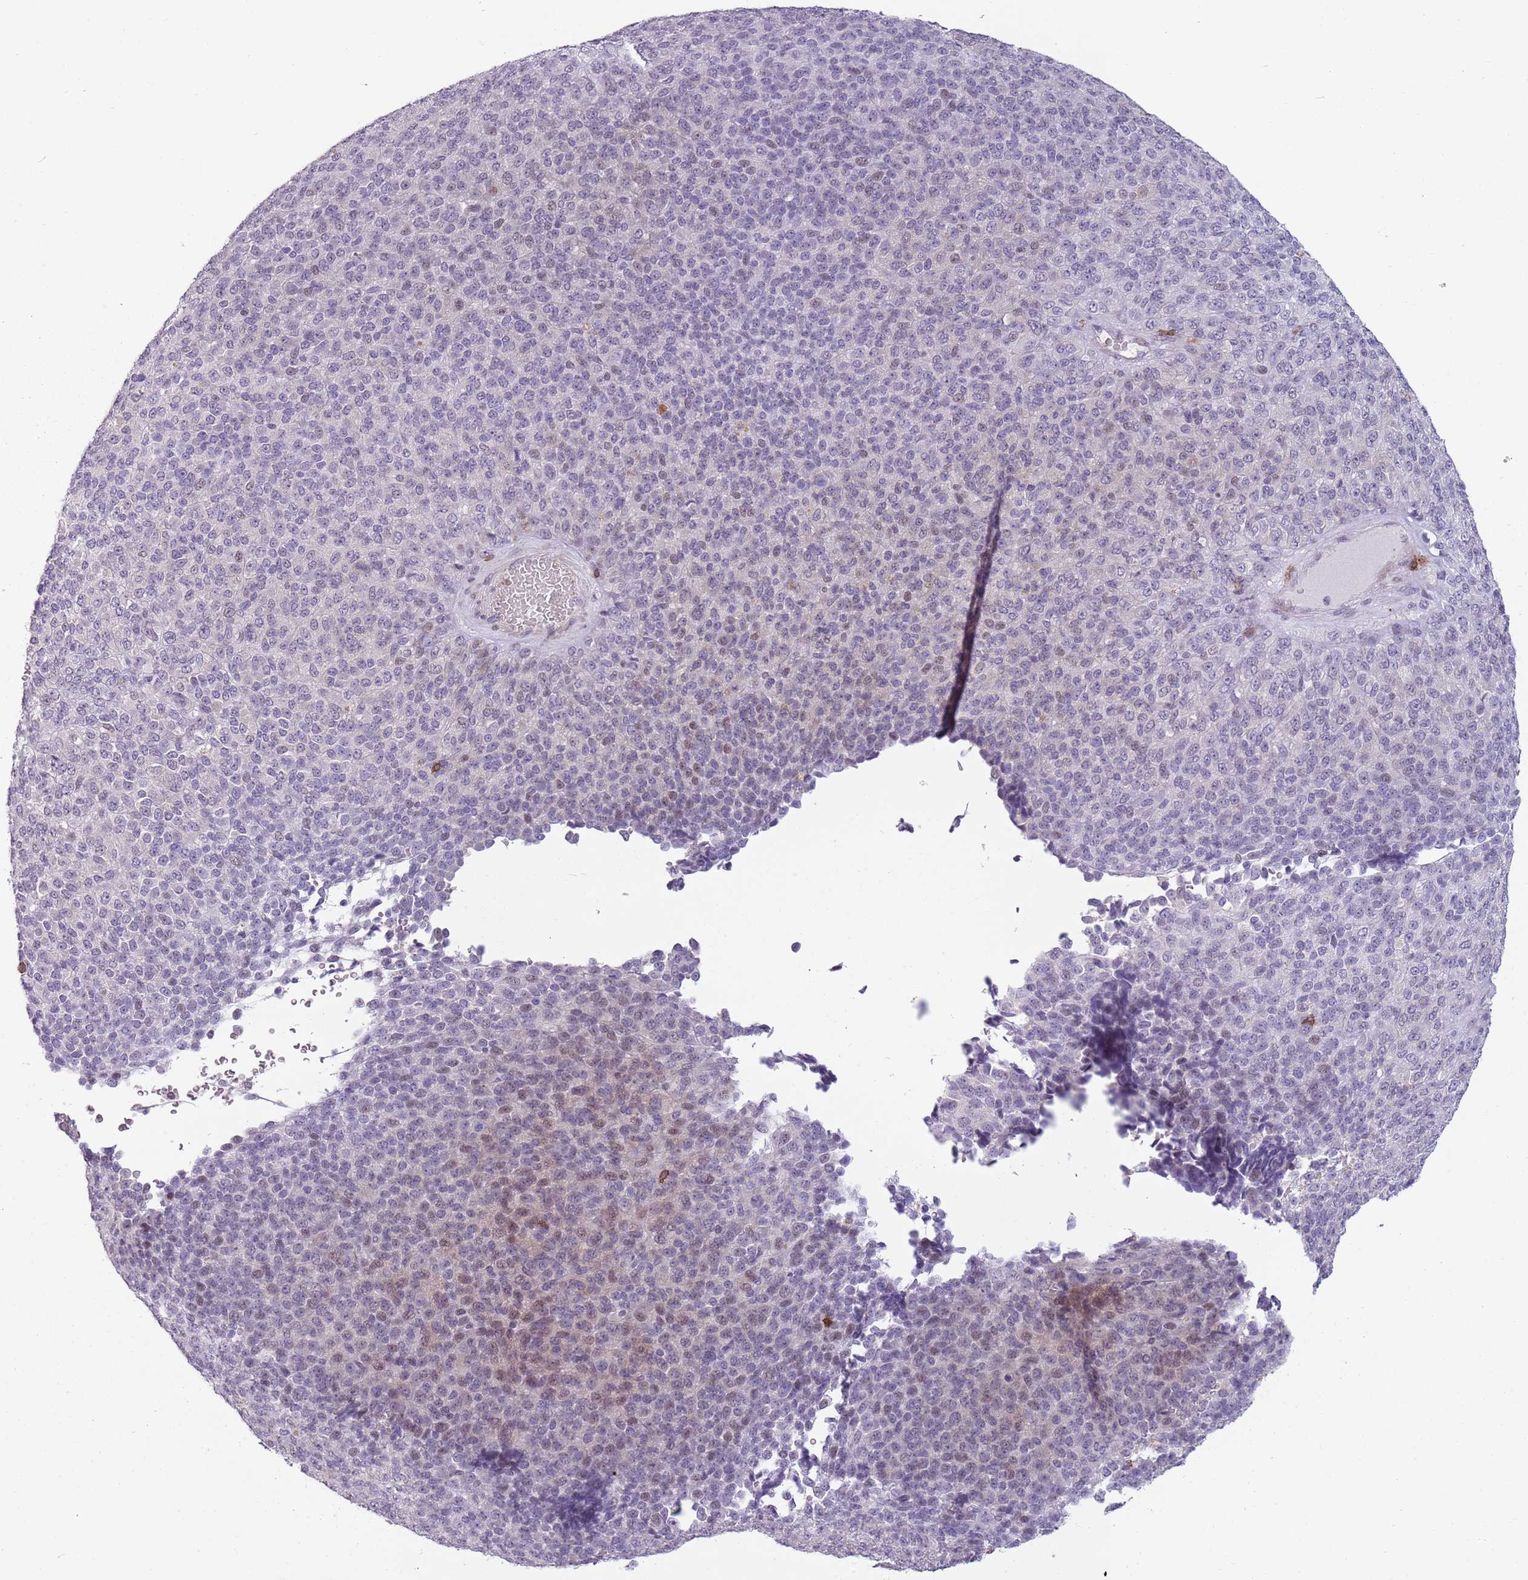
{"staining": {"intensity": "weak", "quantity": "<25%", "location": "nuclear"}, "tissue": "melanoma", "cell_type": "Tumor cells", "image_type": "cancer", "snomed": [{"axis": "morphology", "description": "Malignant melanoma, Metastatic site"}, {"axis": "topography", "description": "Brain"}], "caption": "Image shows no protein staining in tumor cells of melanoma tissue. The staining was performed using DAB to visualize the protein expression in brown, while the nuclei were stained in blue with hematoxylin (Magnification: 20x).", "gene": "ZNF583", "patient": {"sex": "female", "age": 56}}